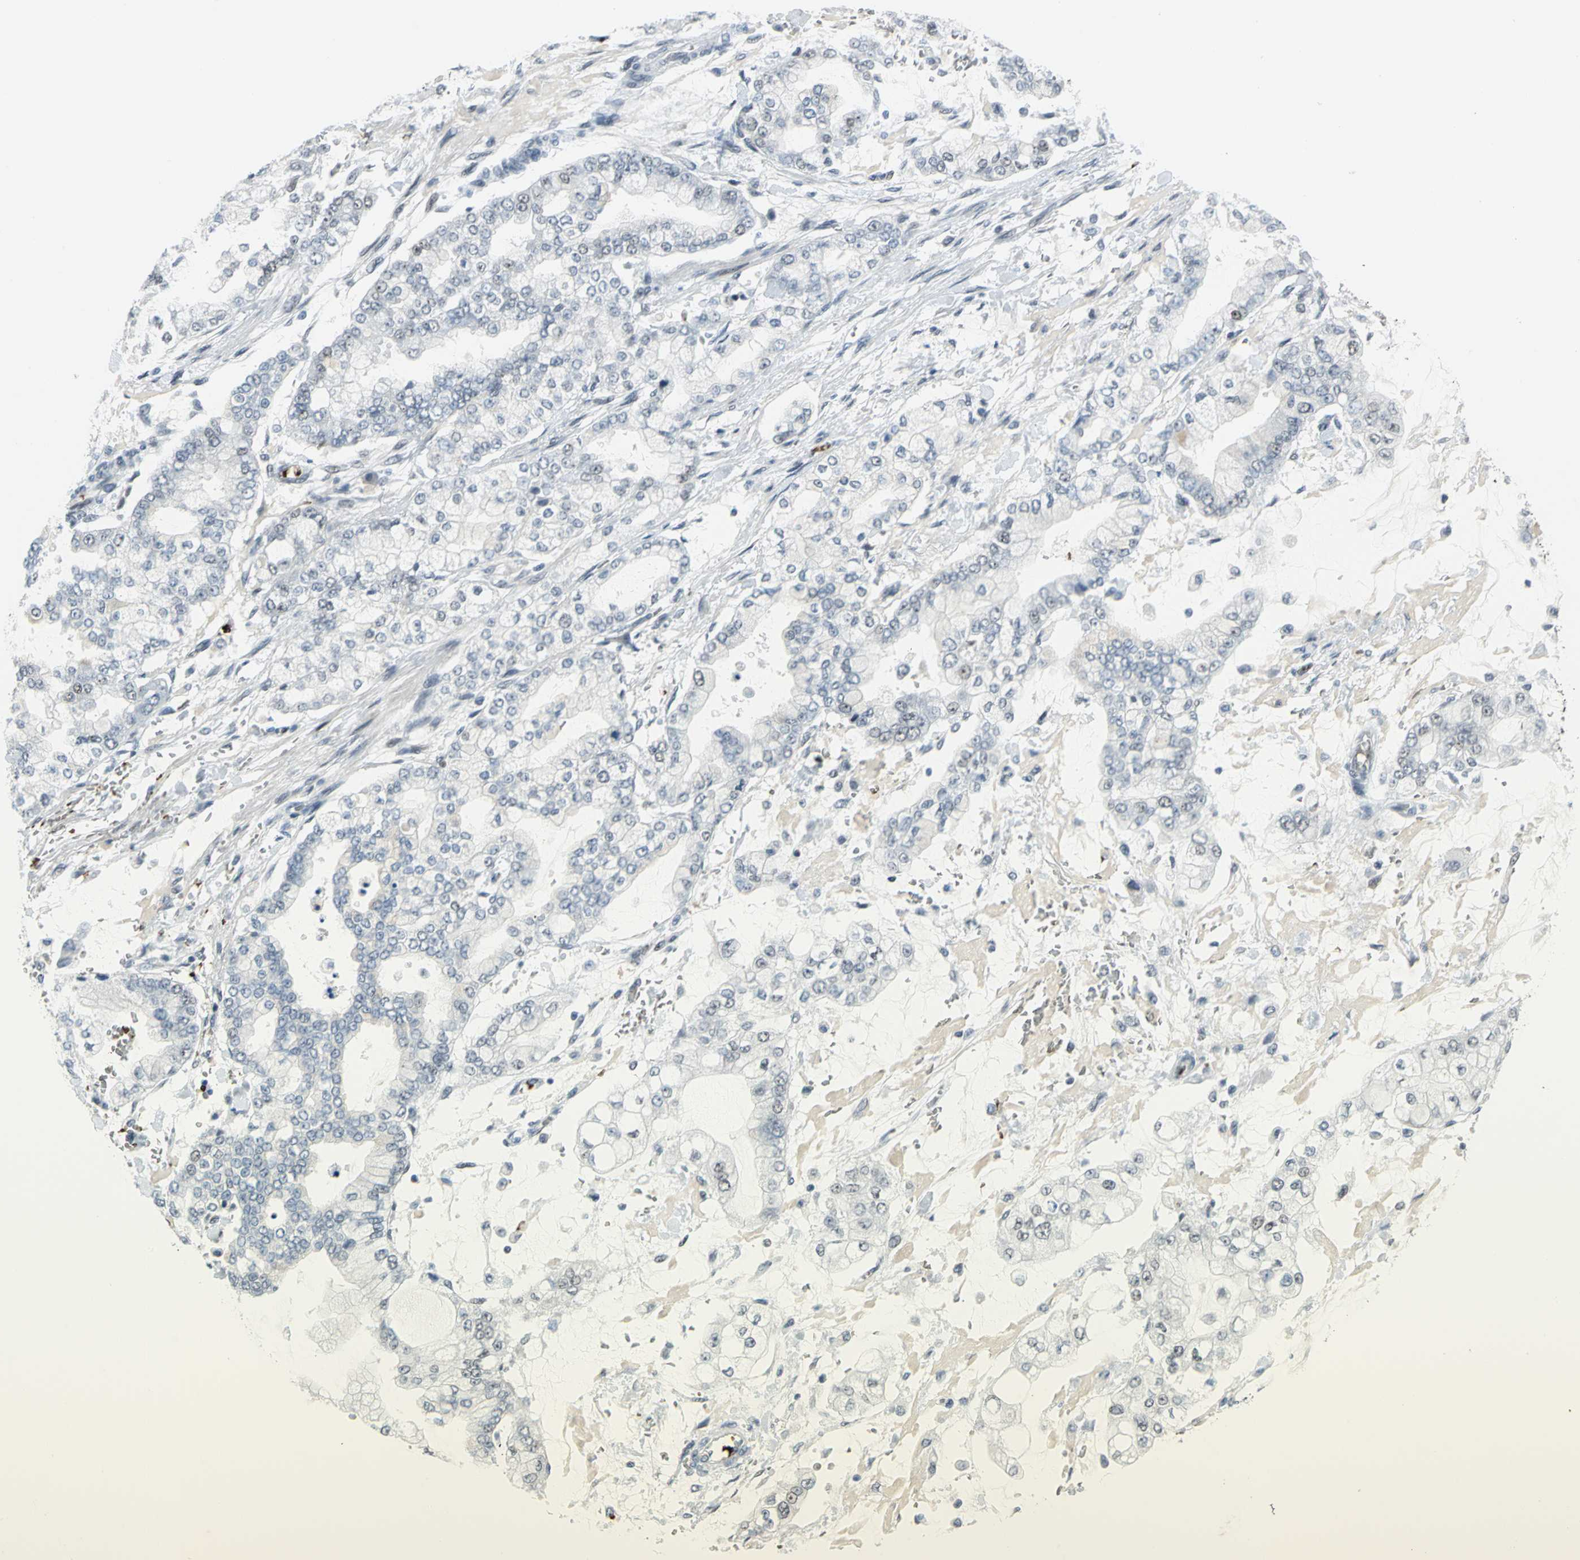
{"staining": {"intensity": "weak", "quantity": "<25%", "location": "nuclear"}, "tissue": "stomach cancer", "cell_type": "Tumor cells", "image_type": "cancer", "snomed": [{"axis": "morphology", "description": "Normal tissue, NOS"}, {"axis": "morphology", "description": "Adenocarcinoma, NOS"}, {"axis": "topography", "description": "Stomach, upper"}, {"axis": "topography", "description": "Stomach"}], "caption": "IHC of human stomach cancer (adenocarcinoma) reveals no positivity in tumor cells. Nuclei are stained in blue.", "gene": "GLI3", "patient": {"sex": "male", "age": 76}}